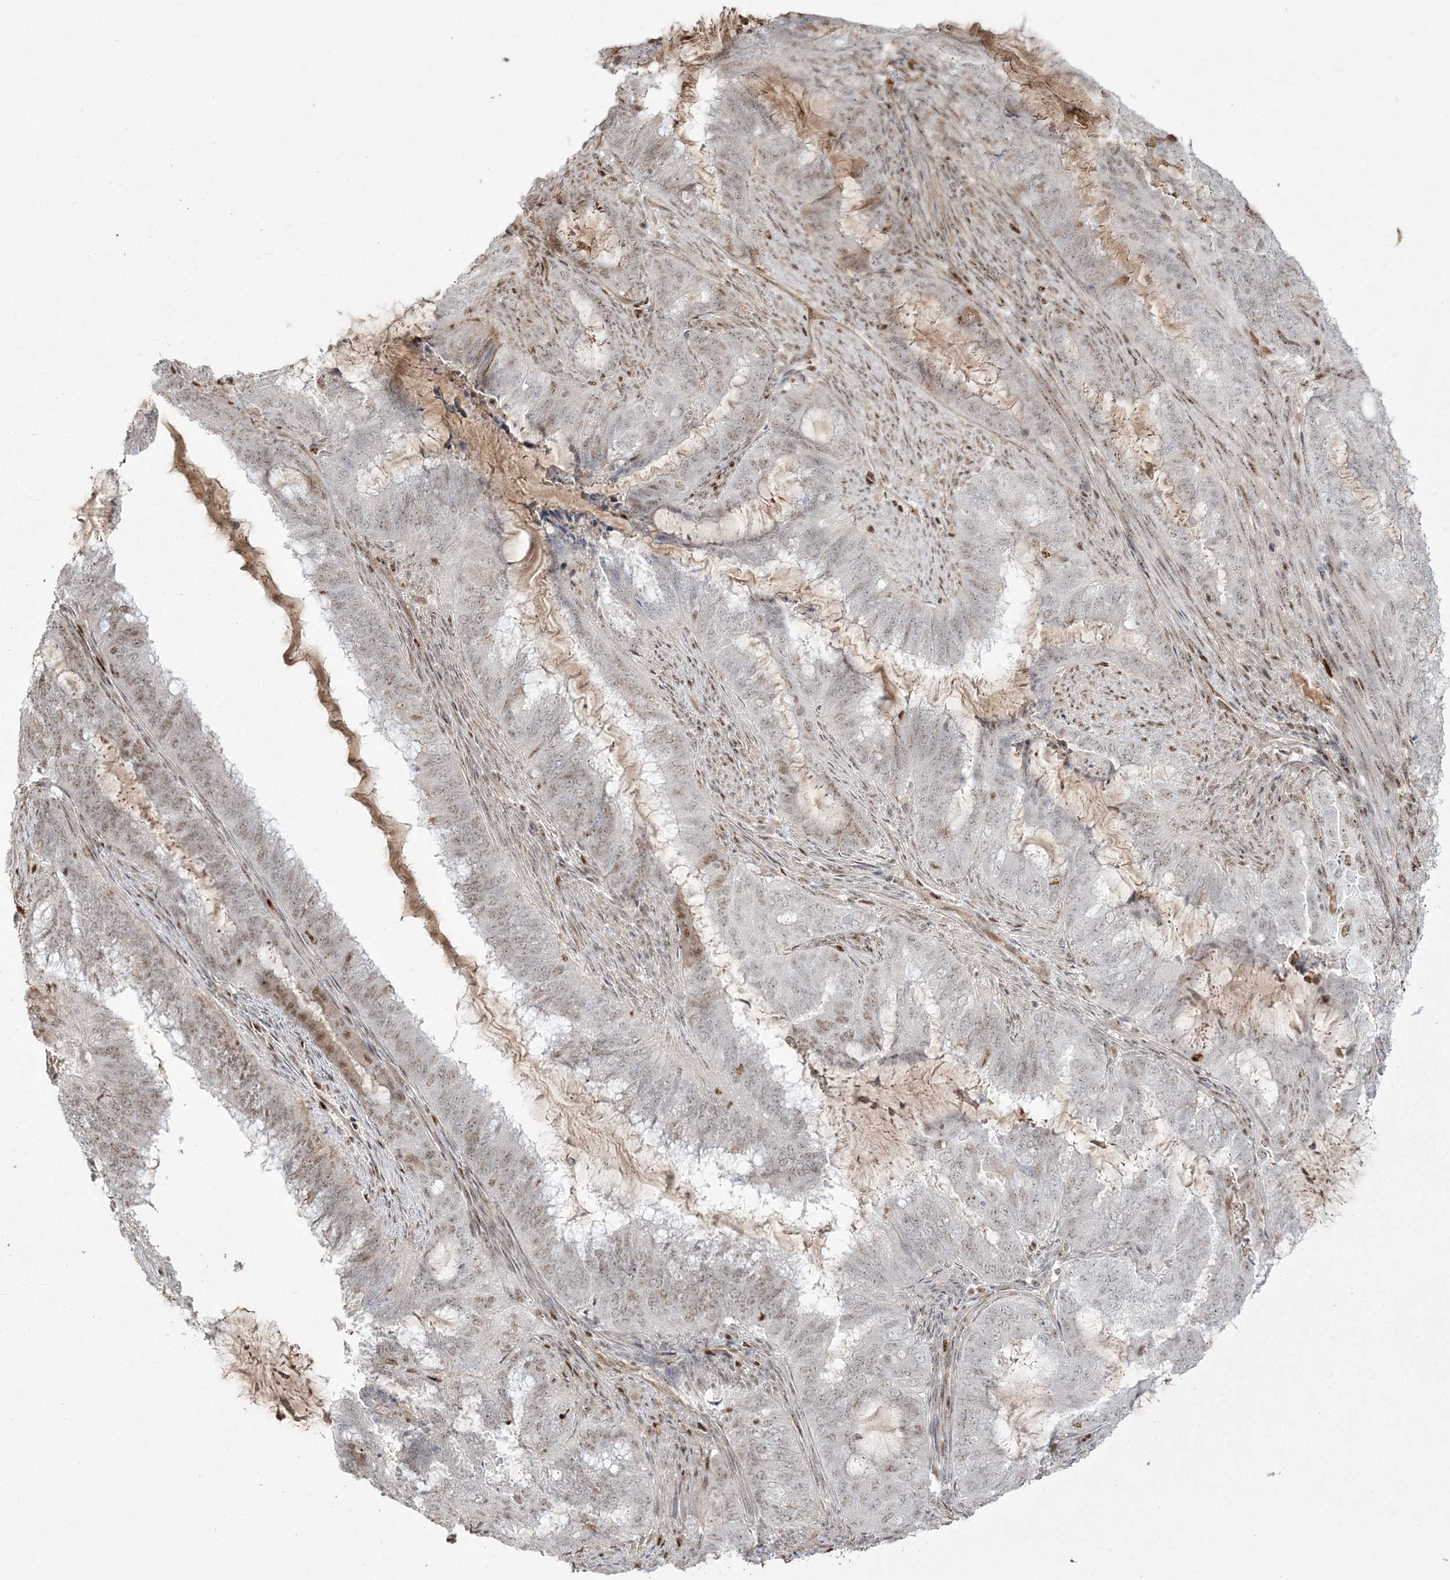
{"staining": {"intensity": "weak", "quantity": "<25%", "location": "nuclear"}, "tissue": "endometrial cancer", "cell_type": "Tumor cells", "image_type": "cancer", "snomed": [{"axis": "morphology", "description": "Adenocarcinoma, NOS"}, {"axis": "topography", "description": "Endometrium"}], "caption": "The micrograph shows no significant positivity in tumor cells of endometrial adenocarcinoma.", "gene": "RBM17", "patient": {"sex": "female", "age": 51}}